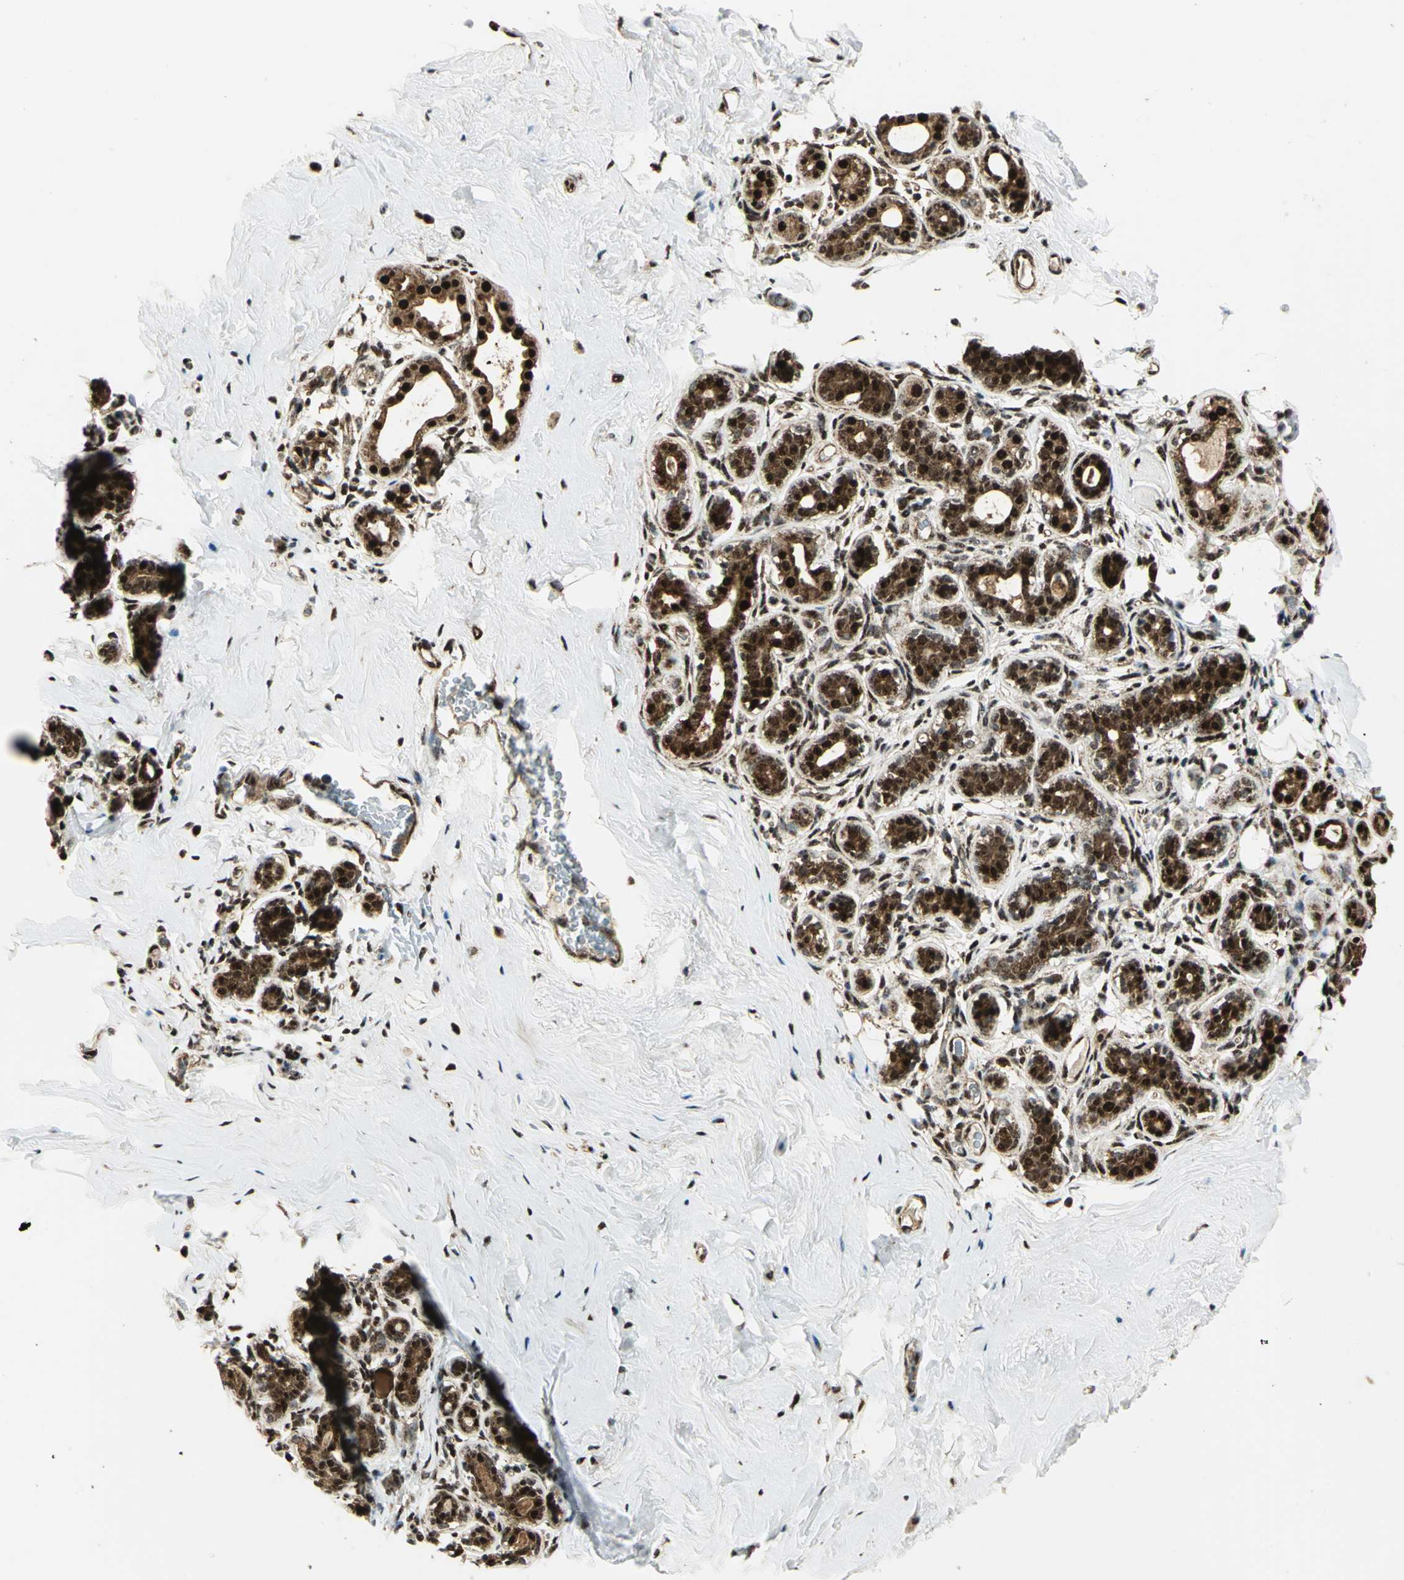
{"staining": {"intensity": "strong", "quantity": ">75%", "location": "cytoplasmic/membranous,nuclear"}, "tissue": "breast", "cell_type": "Glandular cells", "image_type": "normal", "snomed": [{"axis": "morphology", "description": "Normal tissue, NOS"}, {"axis": "topography", "description": "Breast"}], "caption": "Protein positivity by immunohistochemistry displays strong cytoplasmic/membranous,nuclear expression in approximately >75% of glandular cells in unremarkable breast.", "gene": "COPS5", "patient": {"sex": "female", "age": 75}}